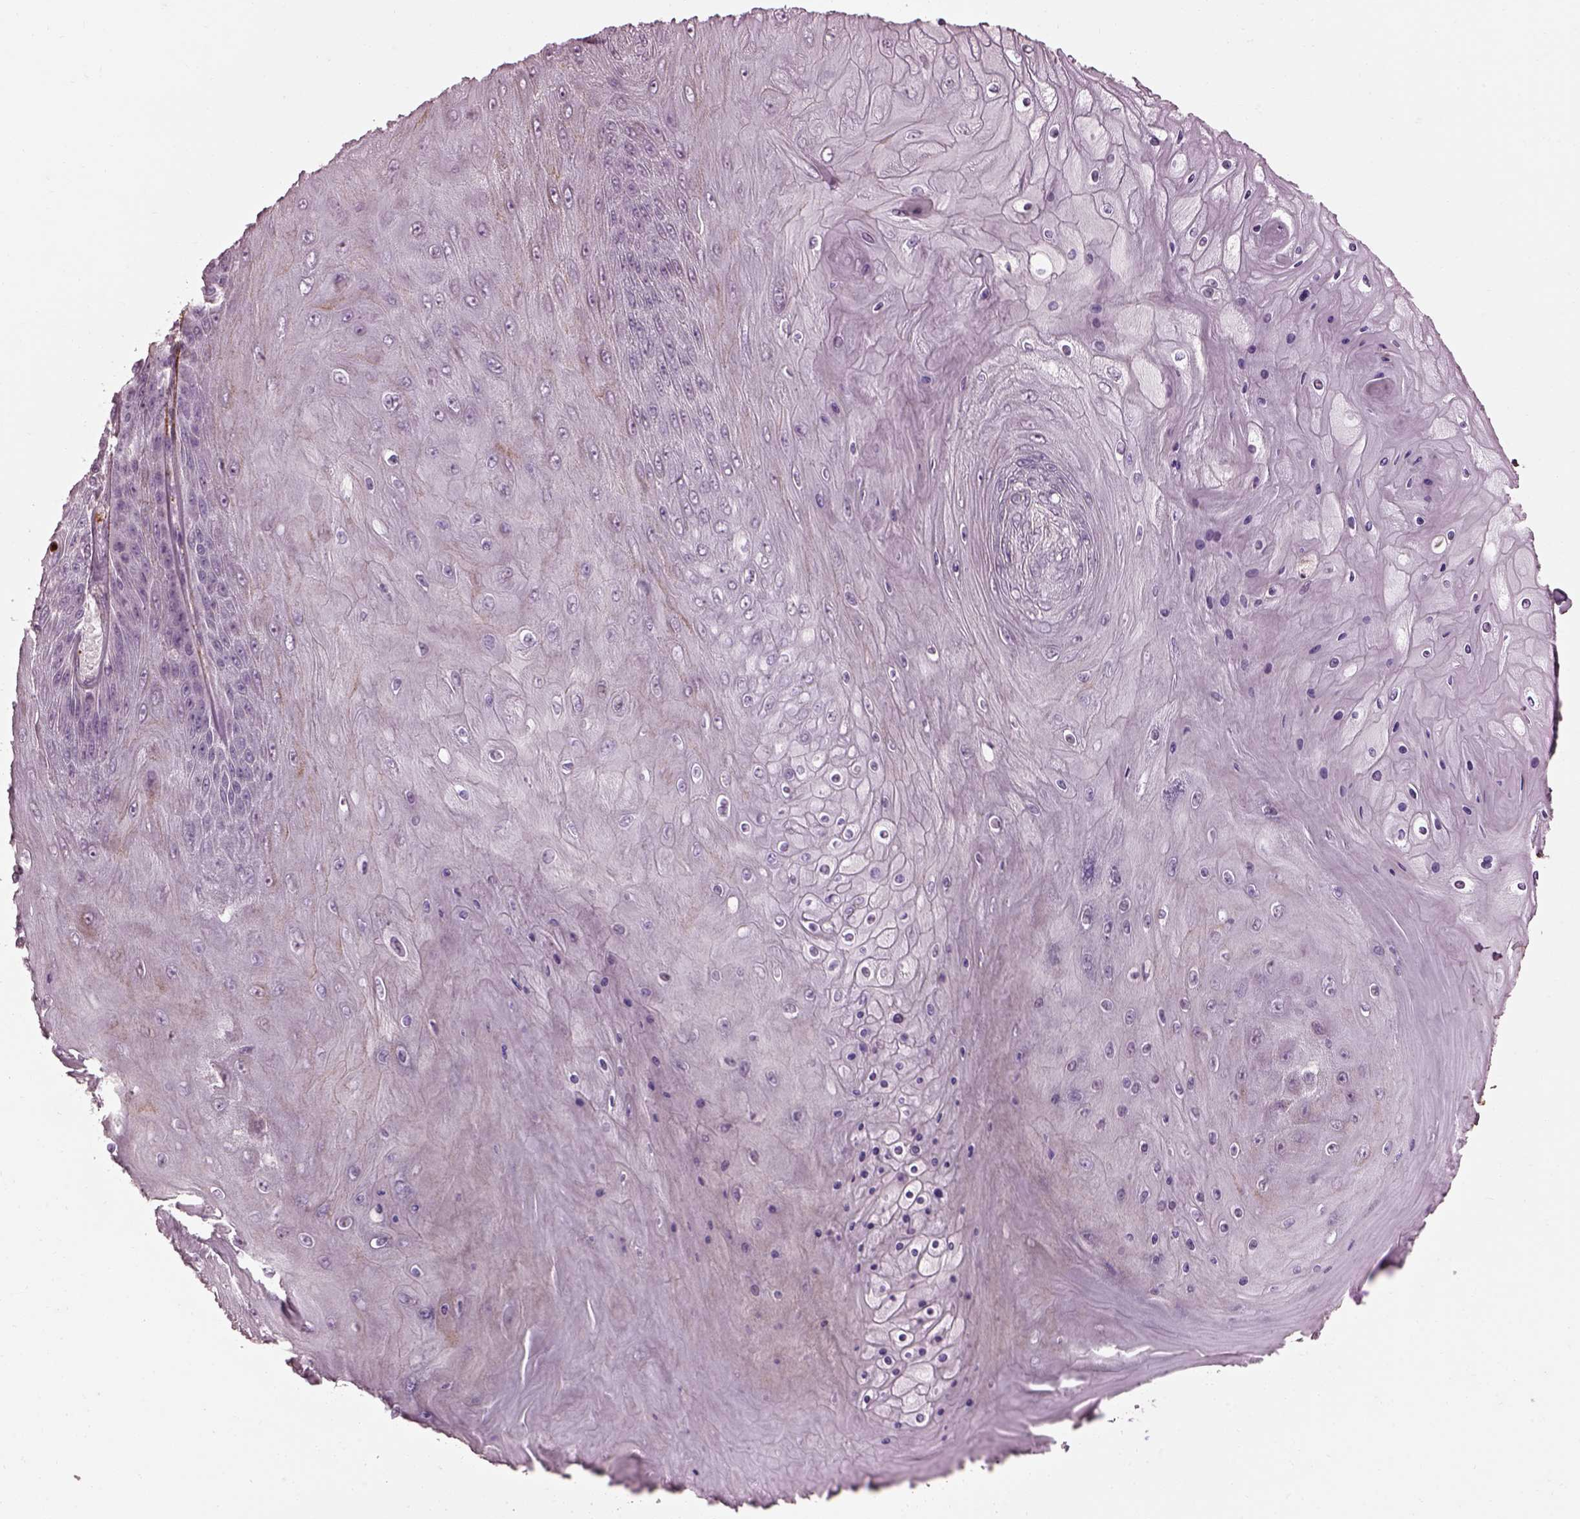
{"staining": {"intensity": "negative", "quantity": "none", "location": "none"}, "tissue": "skin cancer", "cell_type": "Tumor cells", "image_type": "cancer", "snomed": [{"axis": "morphology", "description": "Squamous cell carcinoma, NOS"}, {"axis": "topography", "description": "Skin"}], "caption": "Immunohistochemistry (IHC) of squamous cell carcinoma (skin) shows no staining in tumor cells. The staining is performed using DAB (3,3'-diaminobenzidine) brown chromogen with nuclei counter-stained in using hematoxylin.", "gene": "EFEMP1", "patient": {"sex": "male", "age": 62}}